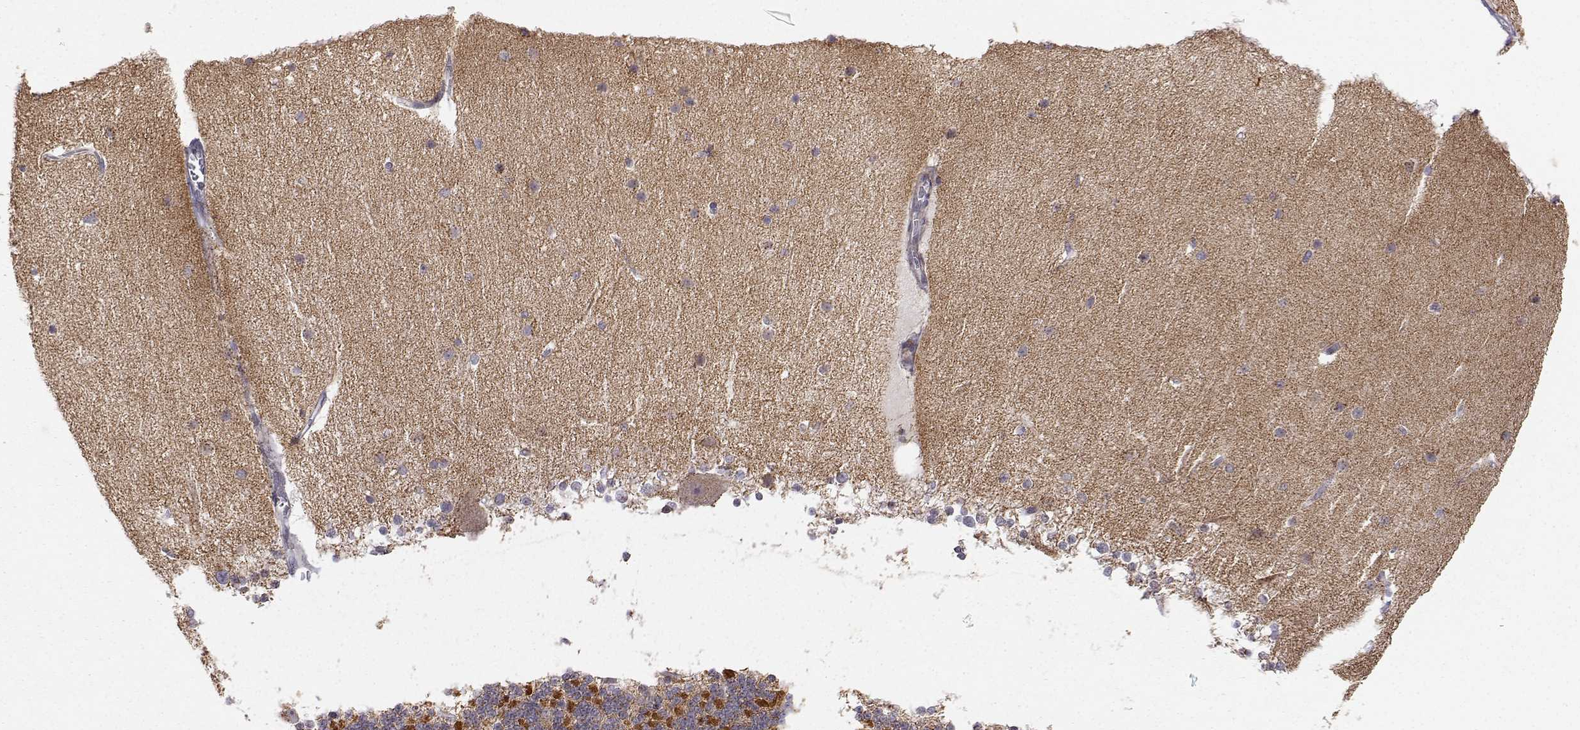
{"staining": {"intensity": "moderate", "quantity": "<25%", "location": "cytoplasmic/membranous"}, "tissue": "cerebellum", "cell_type": "Cells in granular layer", "image_type": "normal", "snomed": [{"axis": "morphology", "description": "Normal tissue, NOS"}, {"axis": "topography", "description": "Cerebellum"}], "caption": "An image of human cerebellum stained for a protein exhibits moderate cytoplasmic/membranous brown staining in cells in granular layer. The staining was performed using DAB to visualize the protein expression in brown, while the nuclei were stained in blue with hematoxylin (Magnification: 20x).", "gene": "EXOG", "patient": {"sex": "female", "age": 19}}